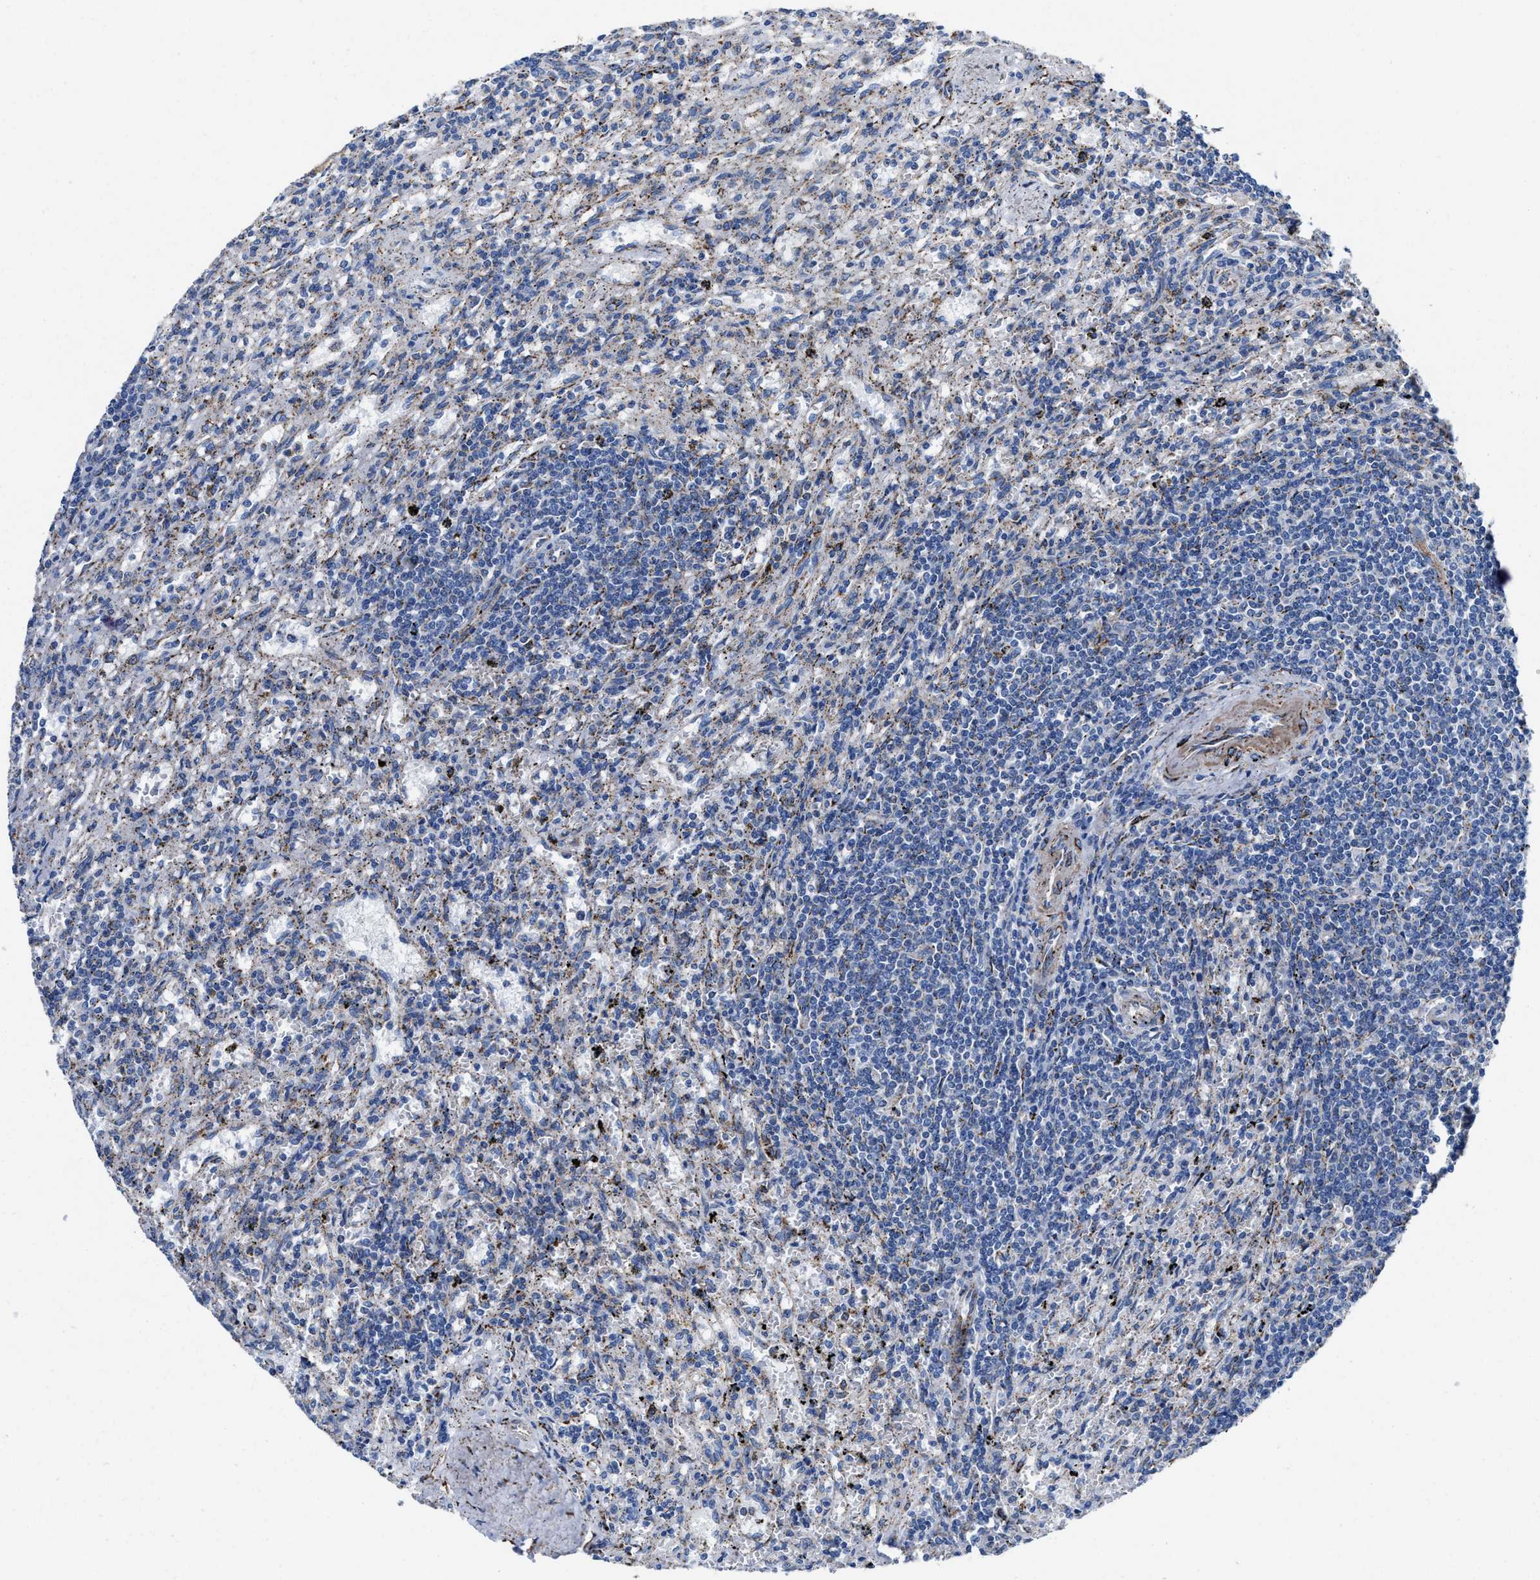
{"staining": {"intensity": "negative", "quantity": "none", "location": "none"}, "tissue": "lymphoma", "cell_type": "Tumor cells", "image_type": "cancer", "snomed": [{"axis": "morphology", "description": "Malignant lymphoma, non-Hodgkin's type, Low grade"}, {"axis": "topography", "description": "Spleen"}], "caption": "Image shows no protein expression in tumor cells of low-grade malignant lymphoma, non-Hodgkin's type tissue.", "gene": "ALDH1B1", "patient": {"sex": "male", "age": 76}}